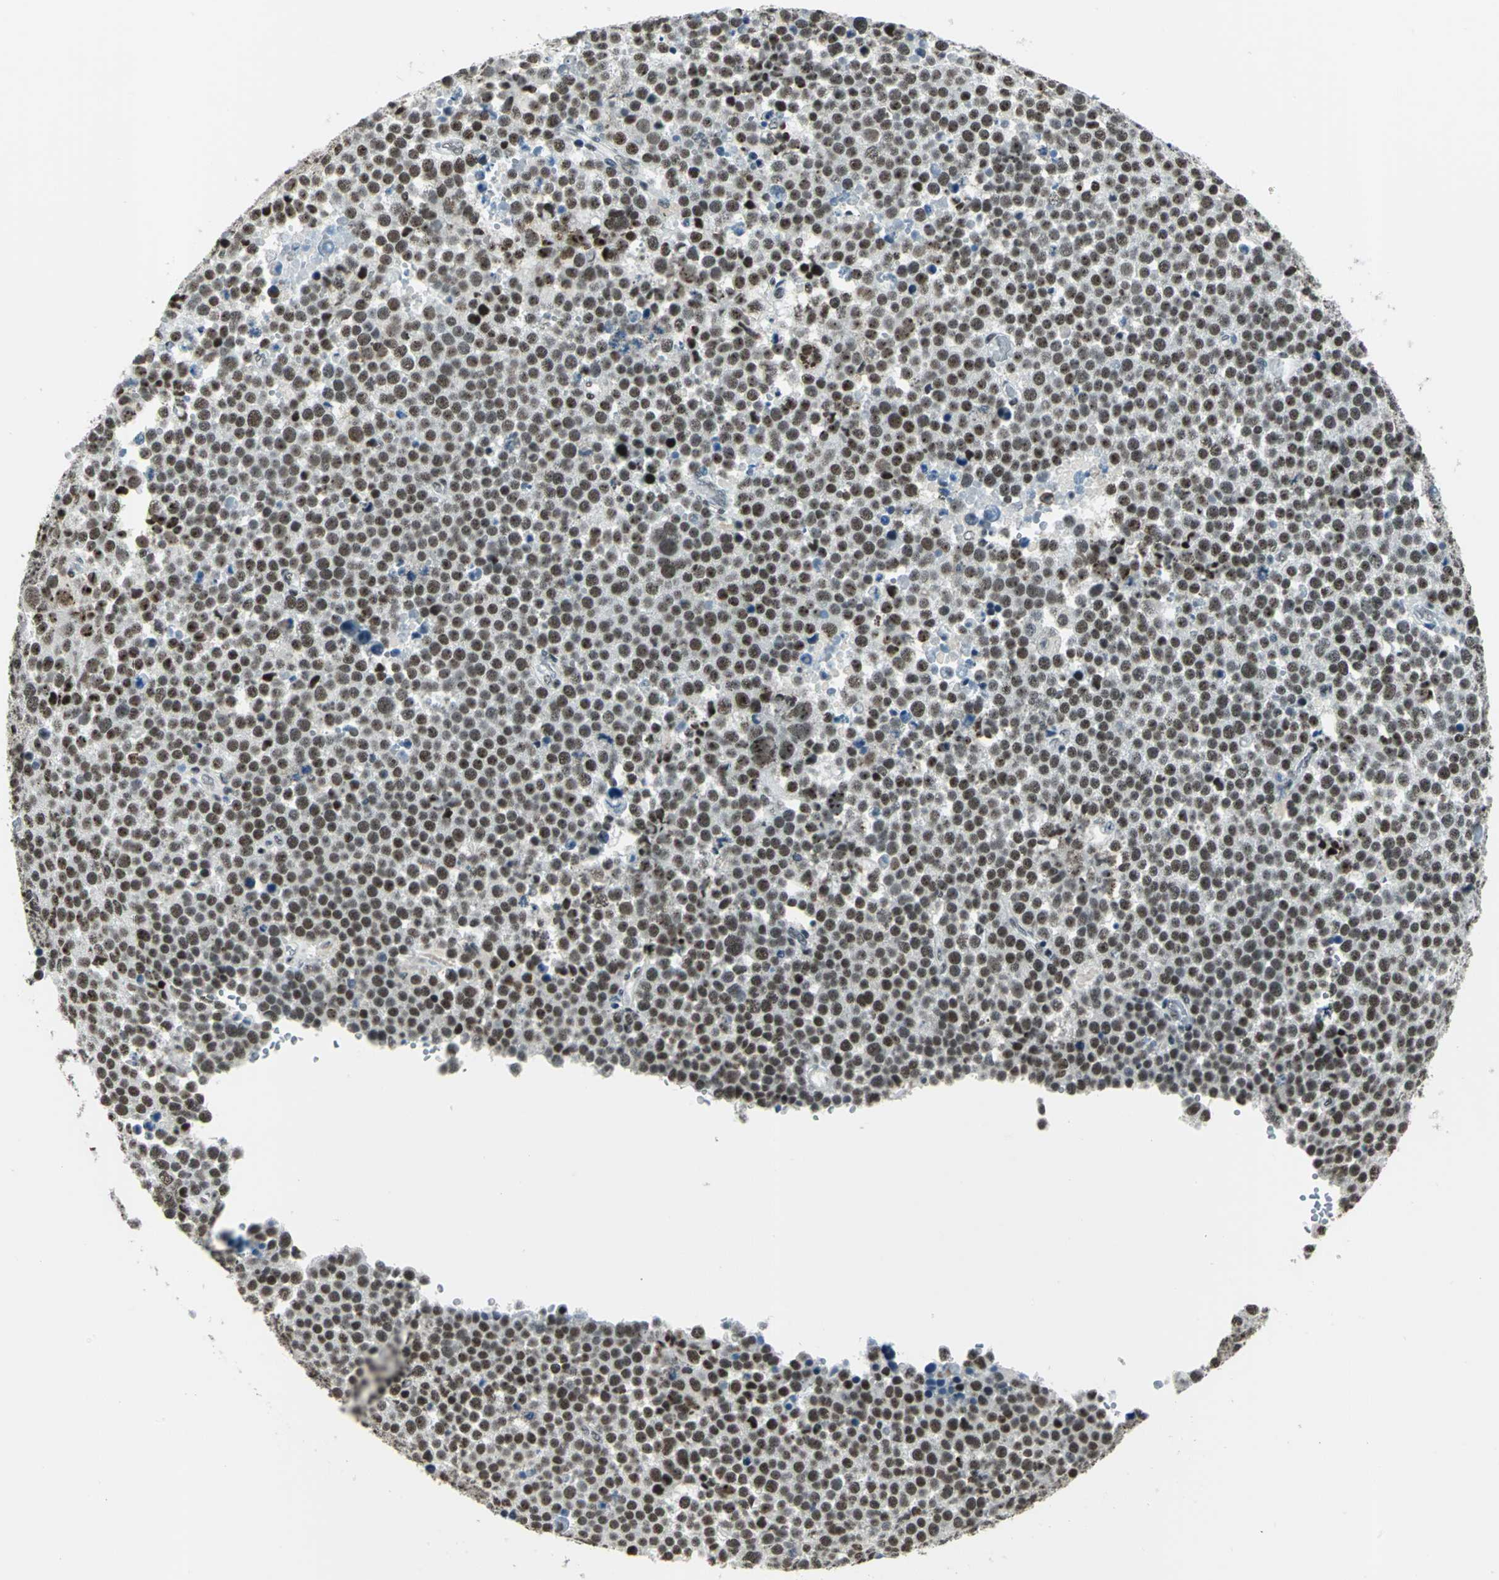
{"staining": {"intensity": "strong", "quantity": ">75%", "location": "nuclear"}, "tissue": "testis cancer", "cell_type": "Tumor cells", "image_type": "cancer", "snomed": [{"axis": "morphology", "description": "Seminoma, NOS"}, {"axis": "topography", "description": "Testis"}], "caption": "Strong nuclear positivity for a protein is seen in approximately >75% of tumor cells of testis seminoma using immunohistochemistry (IHC).", "gene": "KAT6B", "patient": {"sex": "male", "age": 71}}